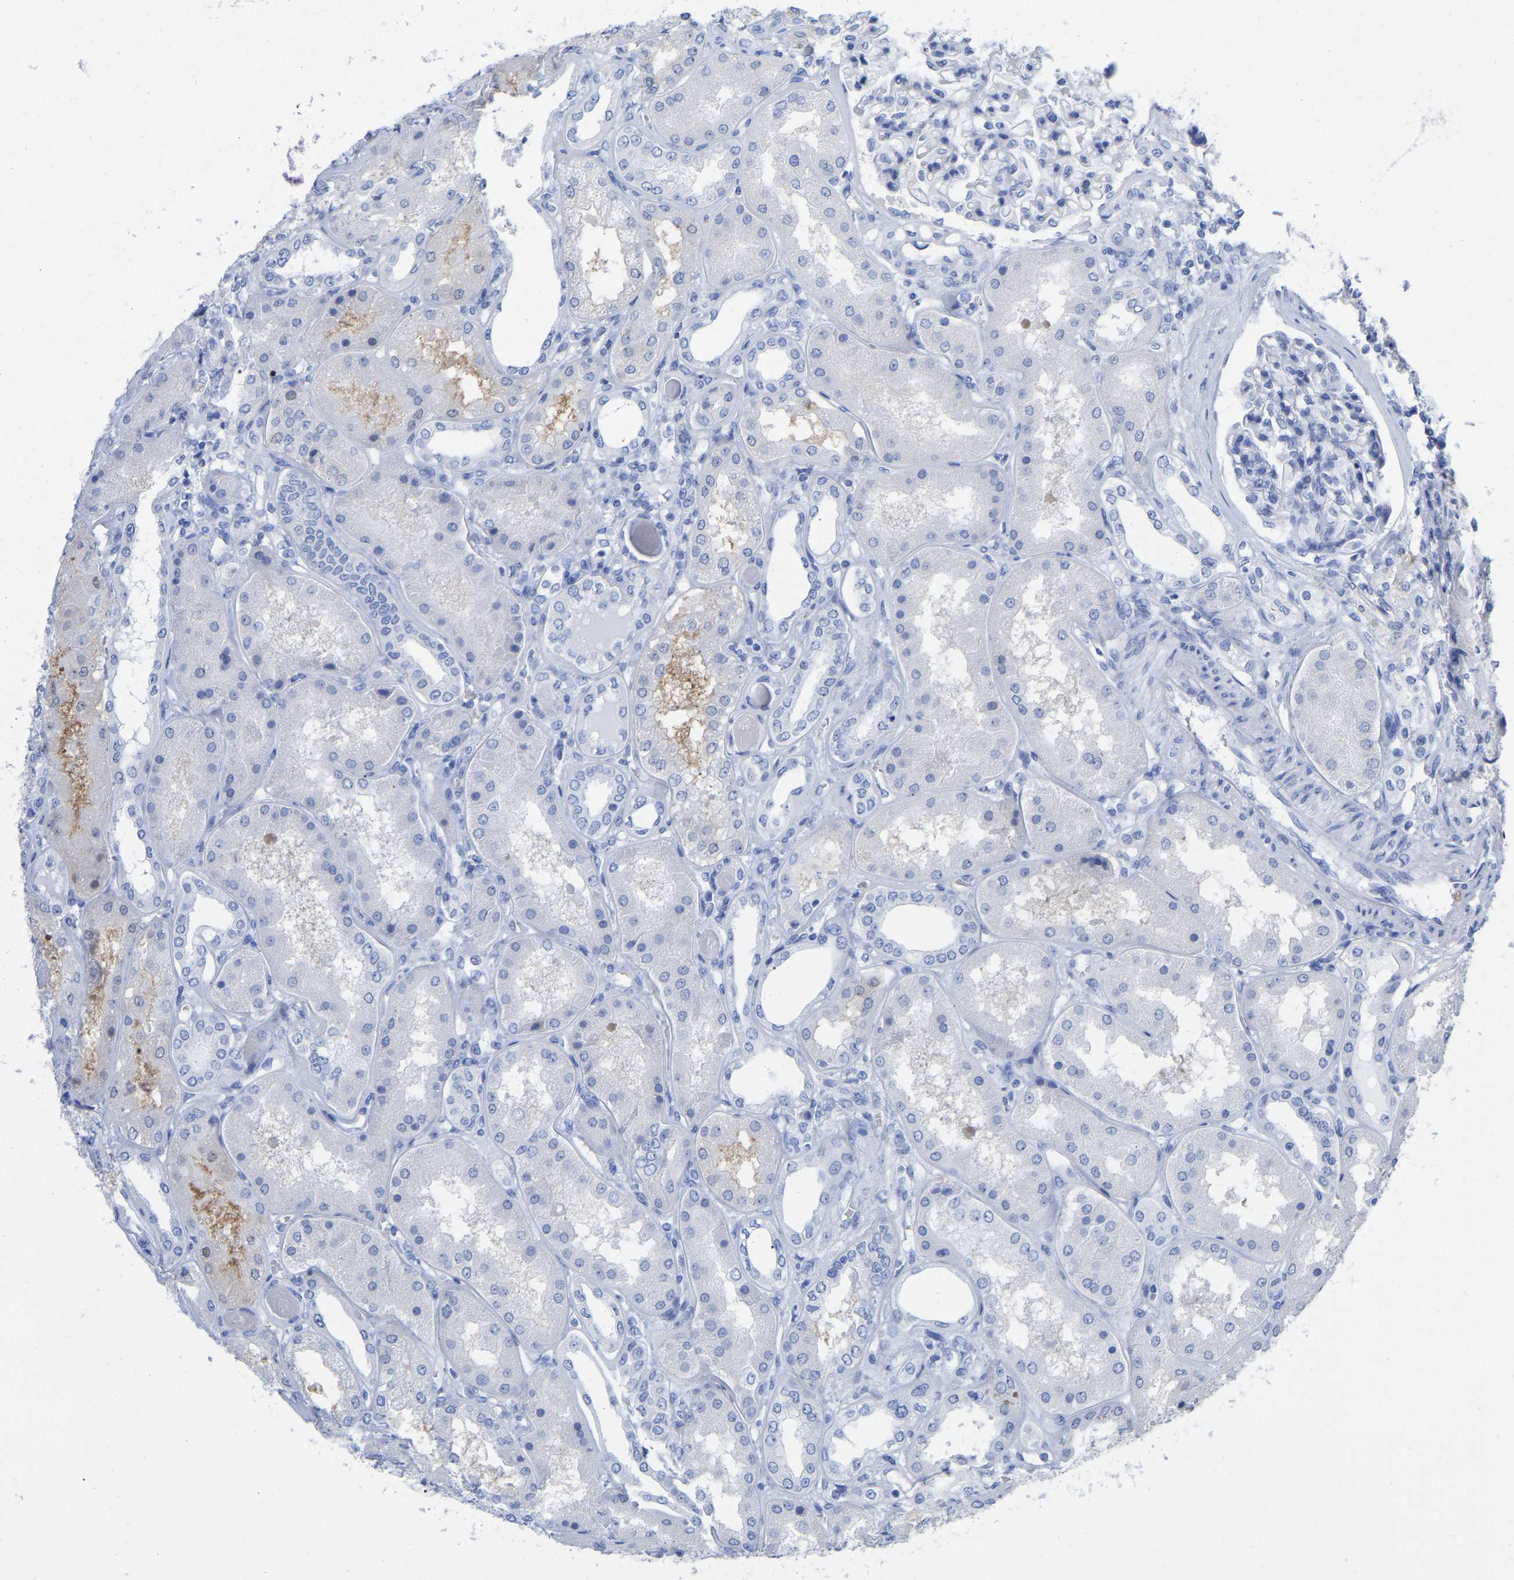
{"staining": {"intensity": "negative", "quantity": "none", "location": "none"}, "tissue": "kidney", "cell_type": "Cells in glomeruli", "image_type": "normal", "snomed": [{"axis": "morphology", "description": "Normal tissue, NOS"}, {"axis": "topography", "description": "Kidney"}], "caption": "IHC of normal human kidney demonstrates no positivity in cells in glomeruli. (DAB (3,3'-diaminobenzidine) immunohistochemistry (IHC) visualized using brightfield microscopy, high magnification).", "gene": "HAPLN1", "patient": {"sex": "female", "age": 56}}